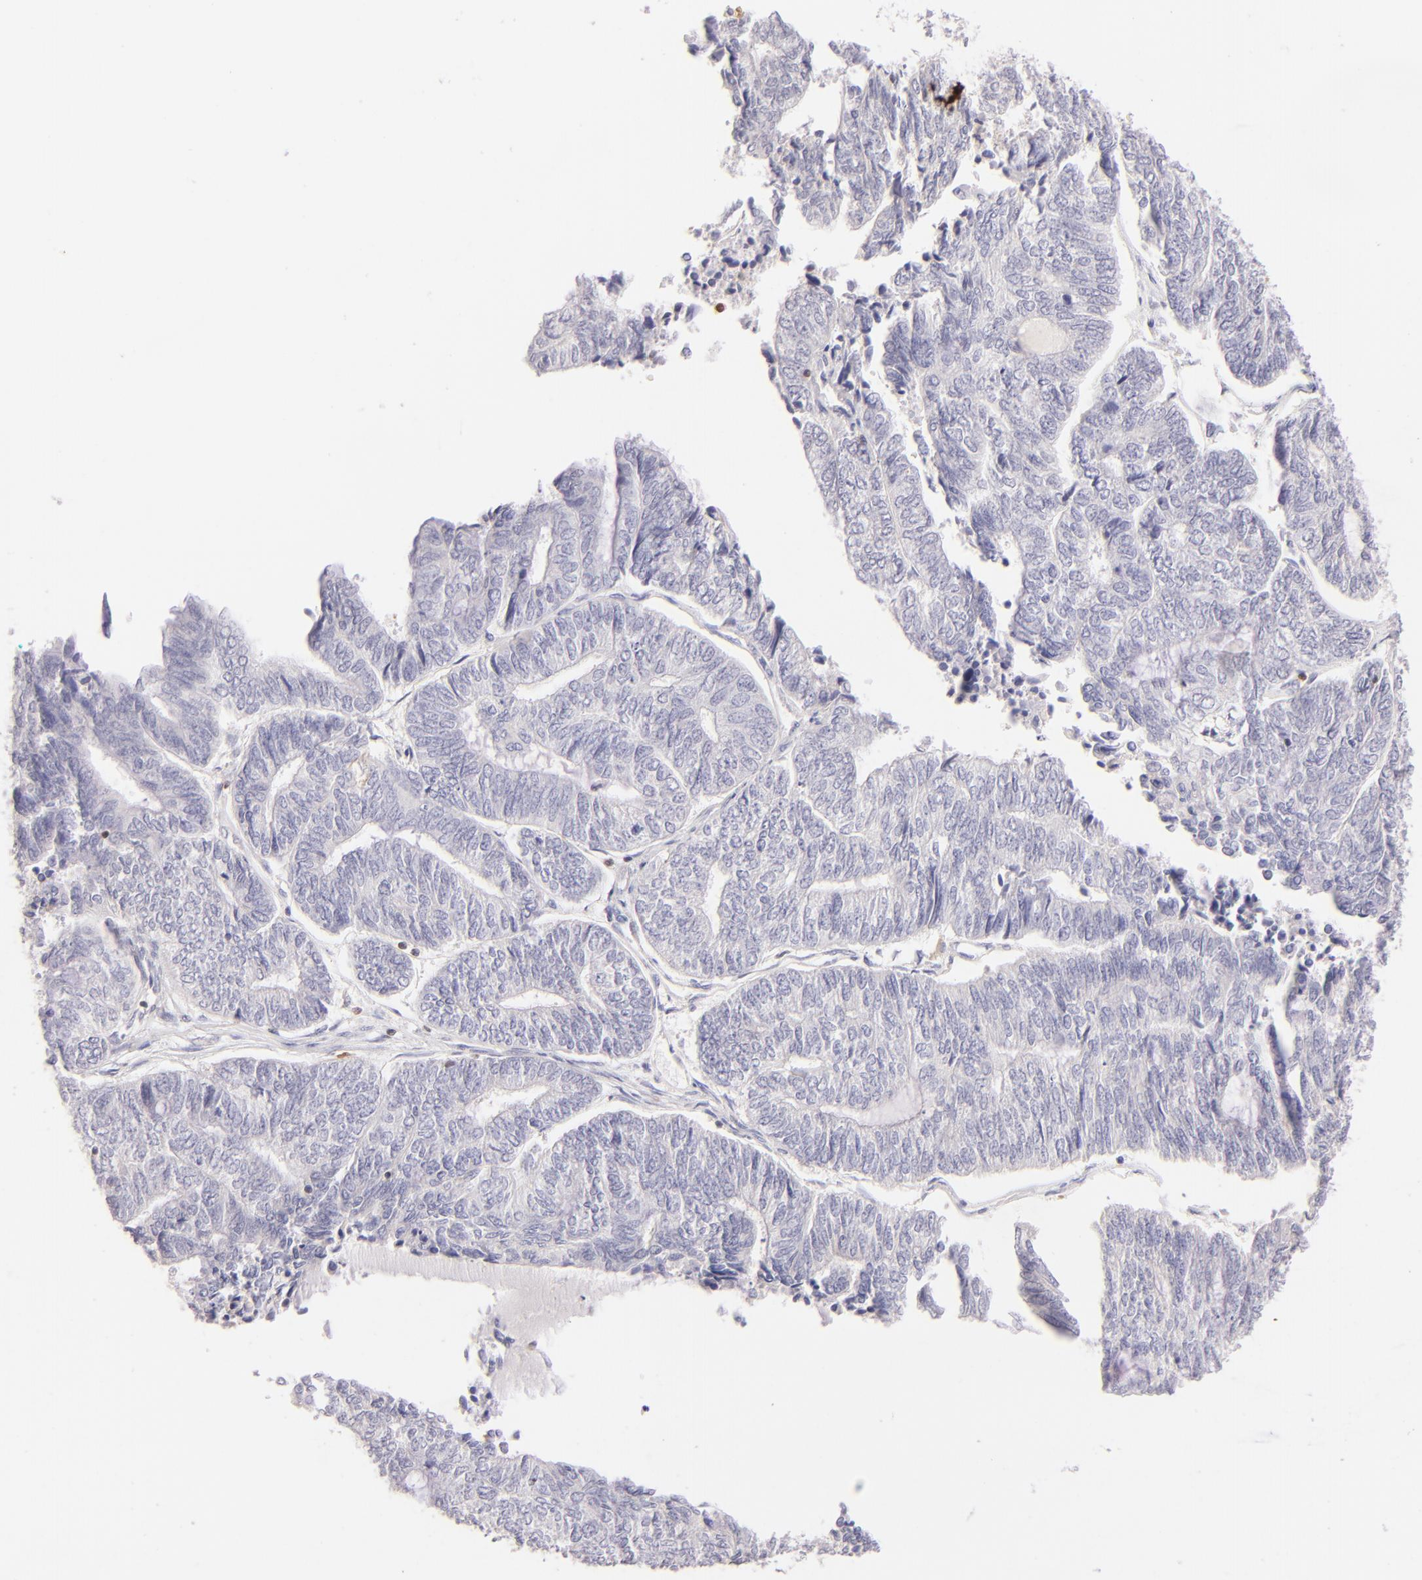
{"staining": {"intensity": "negative", "quantity": "none", "location": "none"}, "tissue": "endometrial cancer", "cell_type": "Tumor cells", "image_type": "cancer", "snomed": [{"axis": "morphology", "description": "Adenocarcinoma, NOS"}, {"axis": "topography", "description": "Uterus"}, {"axis": "topography", "description": "Endometrium"}], "caption": "Tumor cells show no significant staining in endometrial adenocarcinoma.", "gene": "ZAP70", "patient": {"sex": "female", "age": 70}}